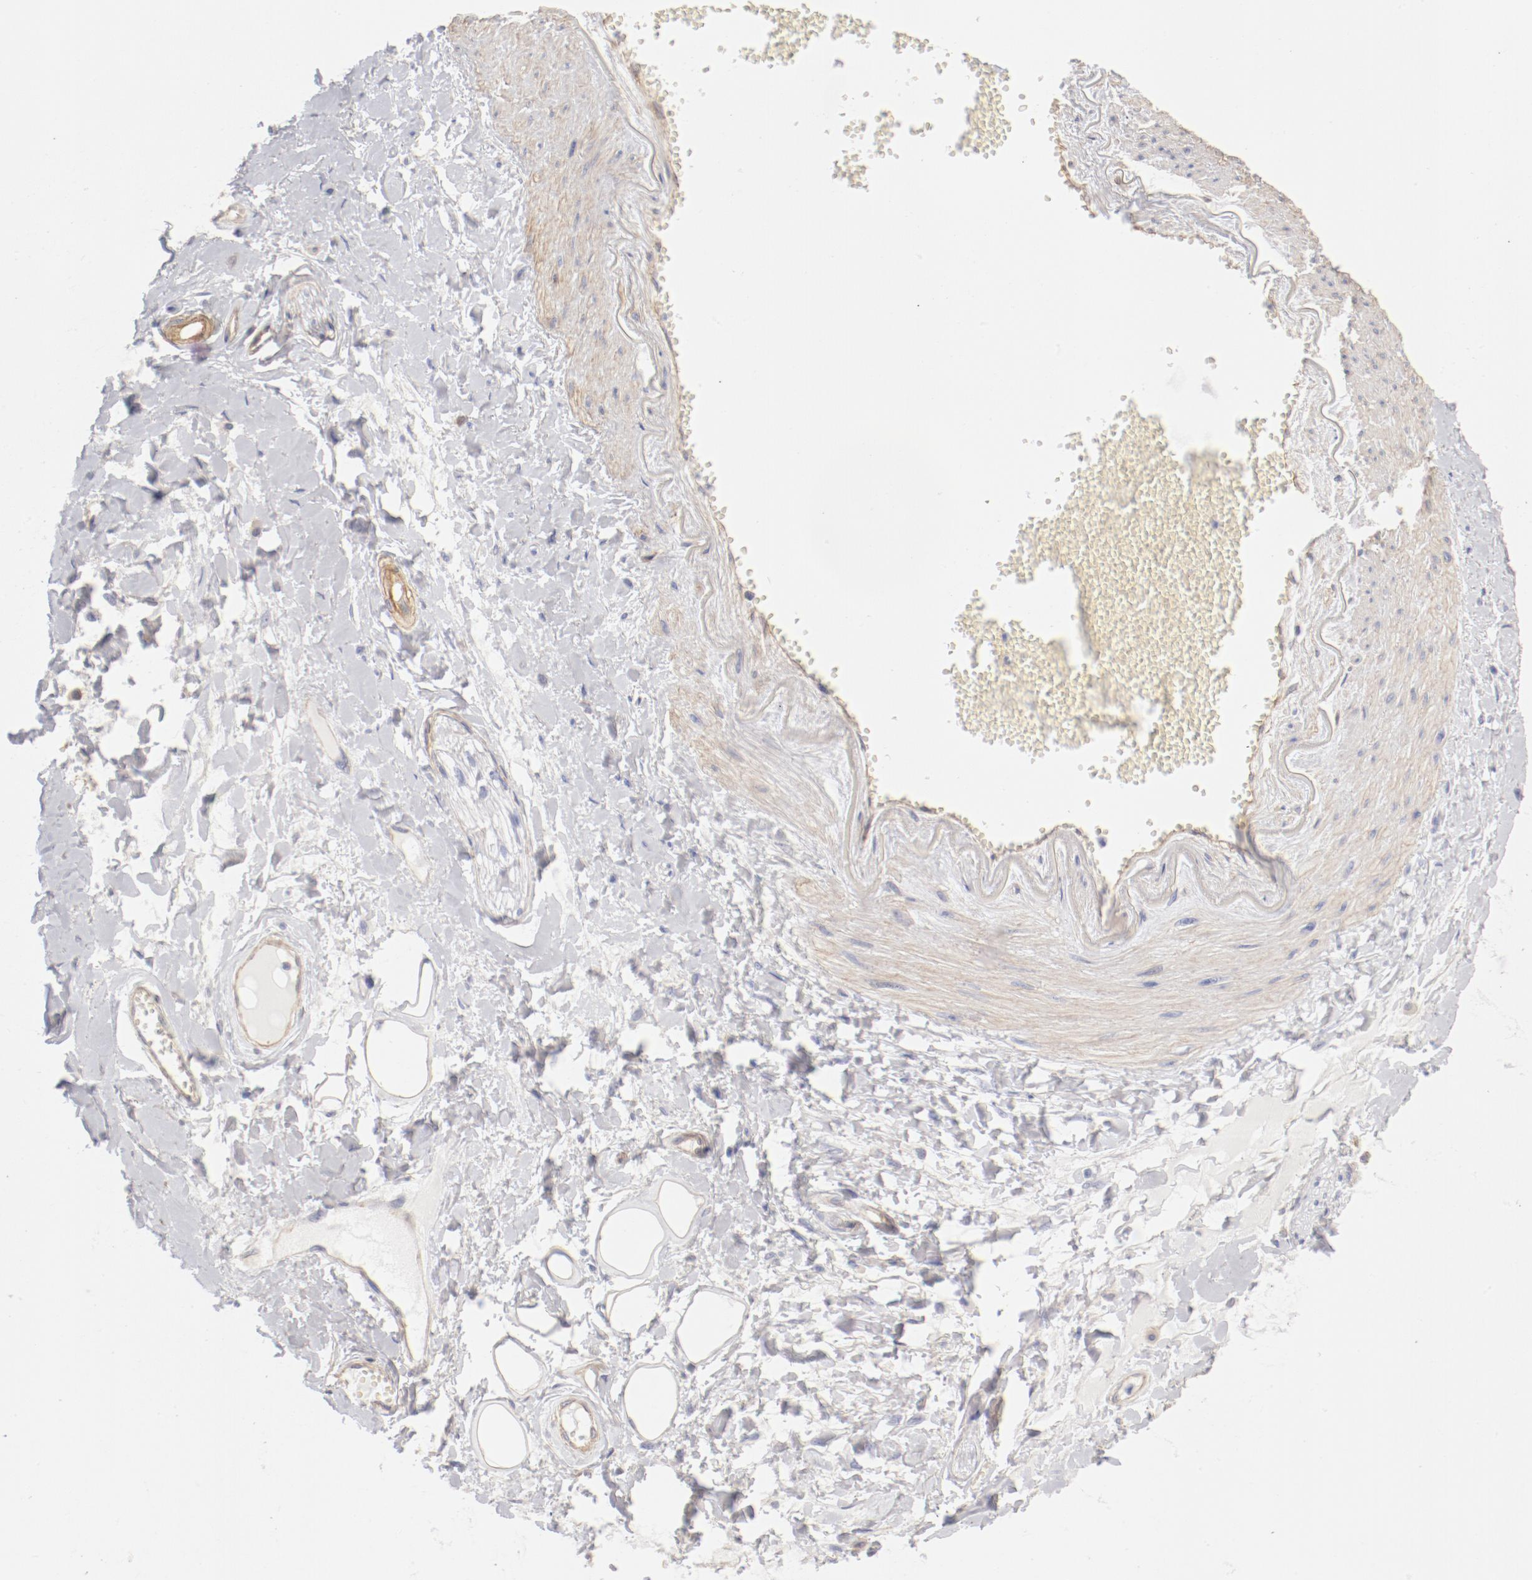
{"staining": {"intensity": "weak", "quantity": ">75%", "location": "cytoplasmic/membranous"}, "tissue": "adipose tissue", "cell_type": "Adipocytes", "image_type": "normal", "snomed": [{"axis": "morphology", "description": "Normal tissue, NOS"}, {"axis": "morphology", "description": "Inflammation, NOS"}, {"axis": "topography", "description": "Salivary gland"}, {"axis": "topography", "description": "Peripheral nerve tissue"}], "caption": "High-magnification brightfield microscopy of normal adipose tissue stained with DAB (3,3'-diaminobenzidine) (brown) and counterstained with hematoxylin (blue). adipocytes exhibit weak cytoplasmic/membranous staining is appreciated in about>75% of cells.", "gene": "LAX1", "patient": {"sex": "female", "age": 75}}